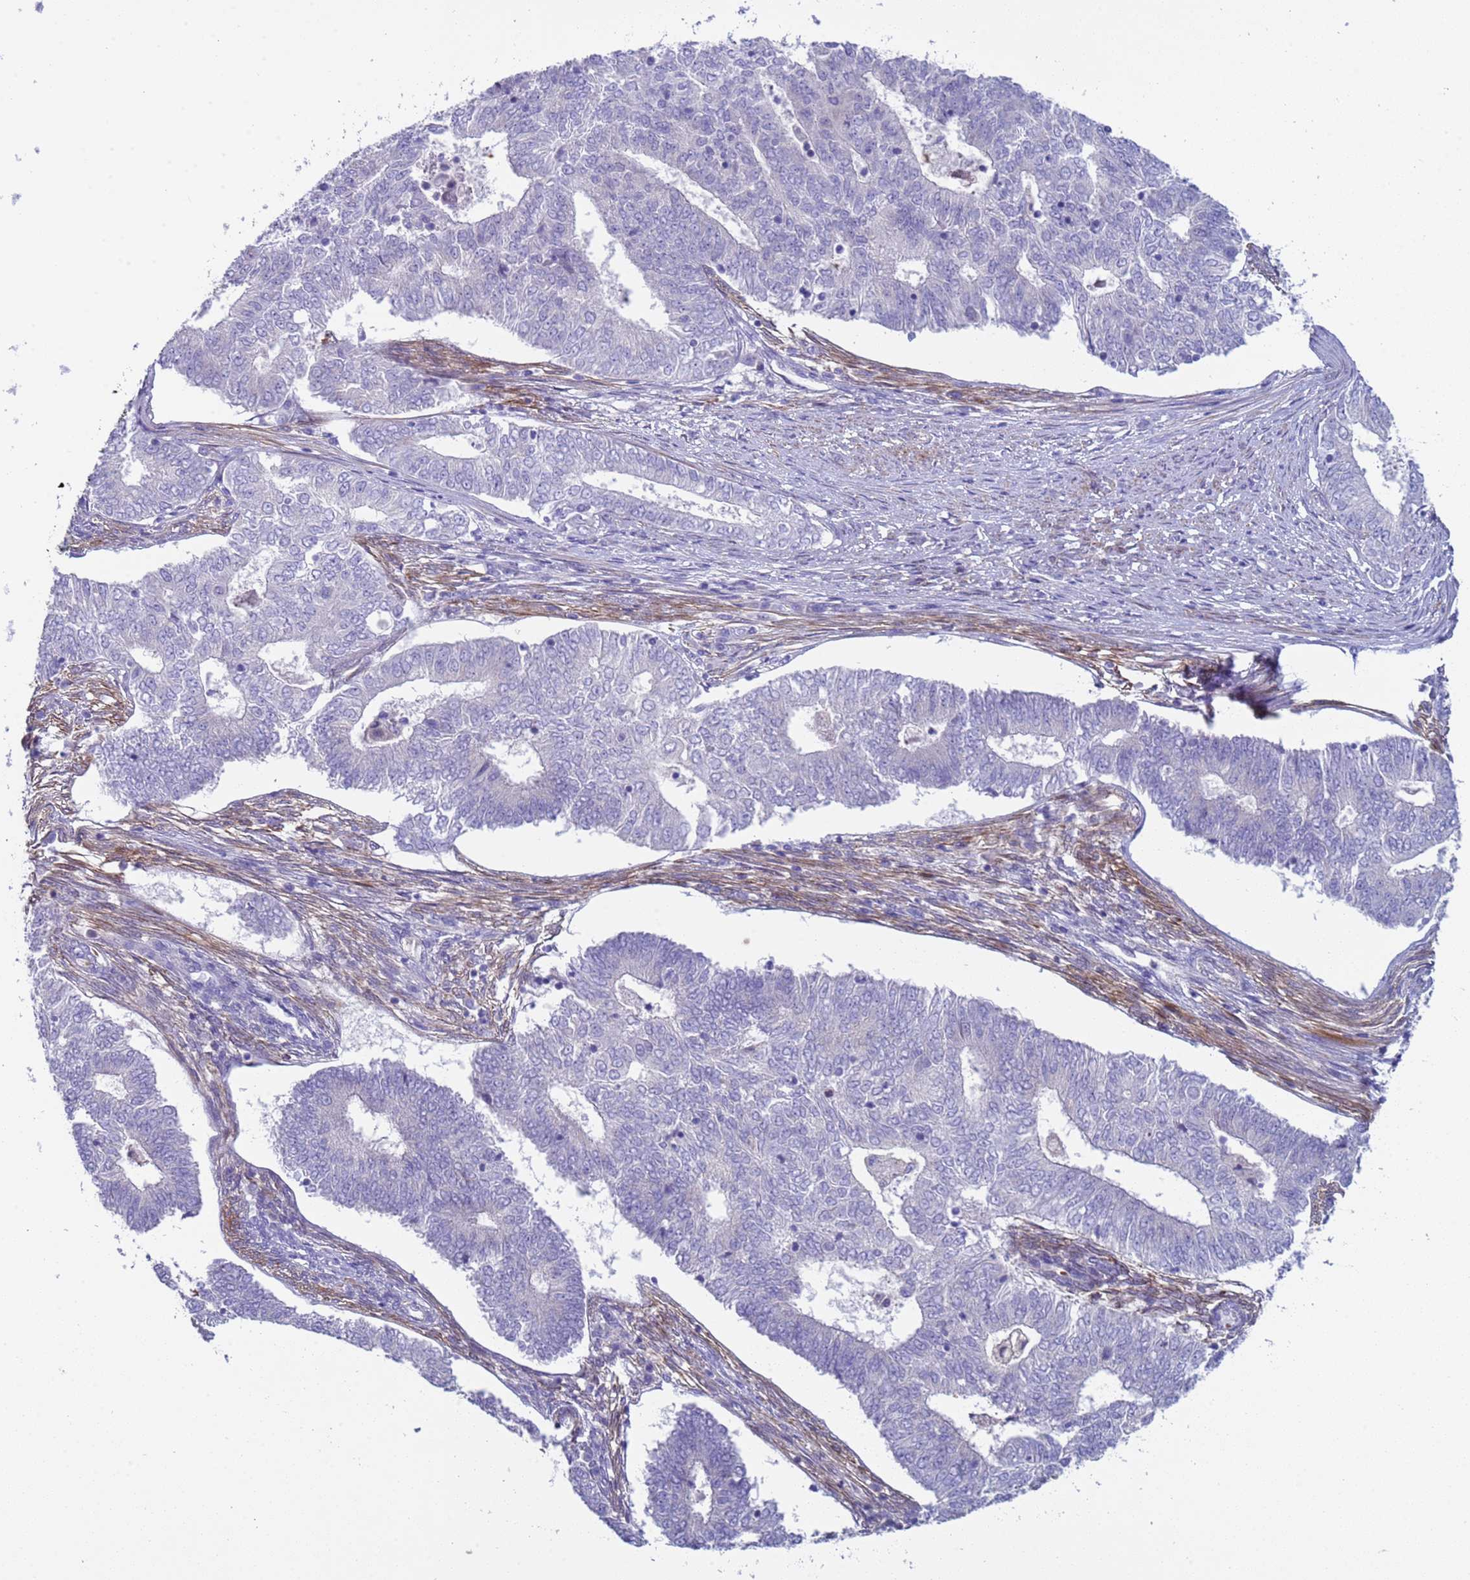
{"staining": {"intensity": "negative", "quantity": "none", "location": "none"}, "tissue": "endometrial cancer", "cell_type": "Tumor cells", "image_type": "cancer", "snomed": [{"axis": "morphology", "description": "Adenocarcinoma, NOS"}, {"axis": "topography", "description": "Endometrium"}], "caption": "Immunohistochemistry (IHC) image of human adenocarcinoma (endometrial) stained for a protein (brown), which exhibits no expression in tumor cells.", "gene": "KBTBD3", "patient": {"sex": "female", "age": 62}}